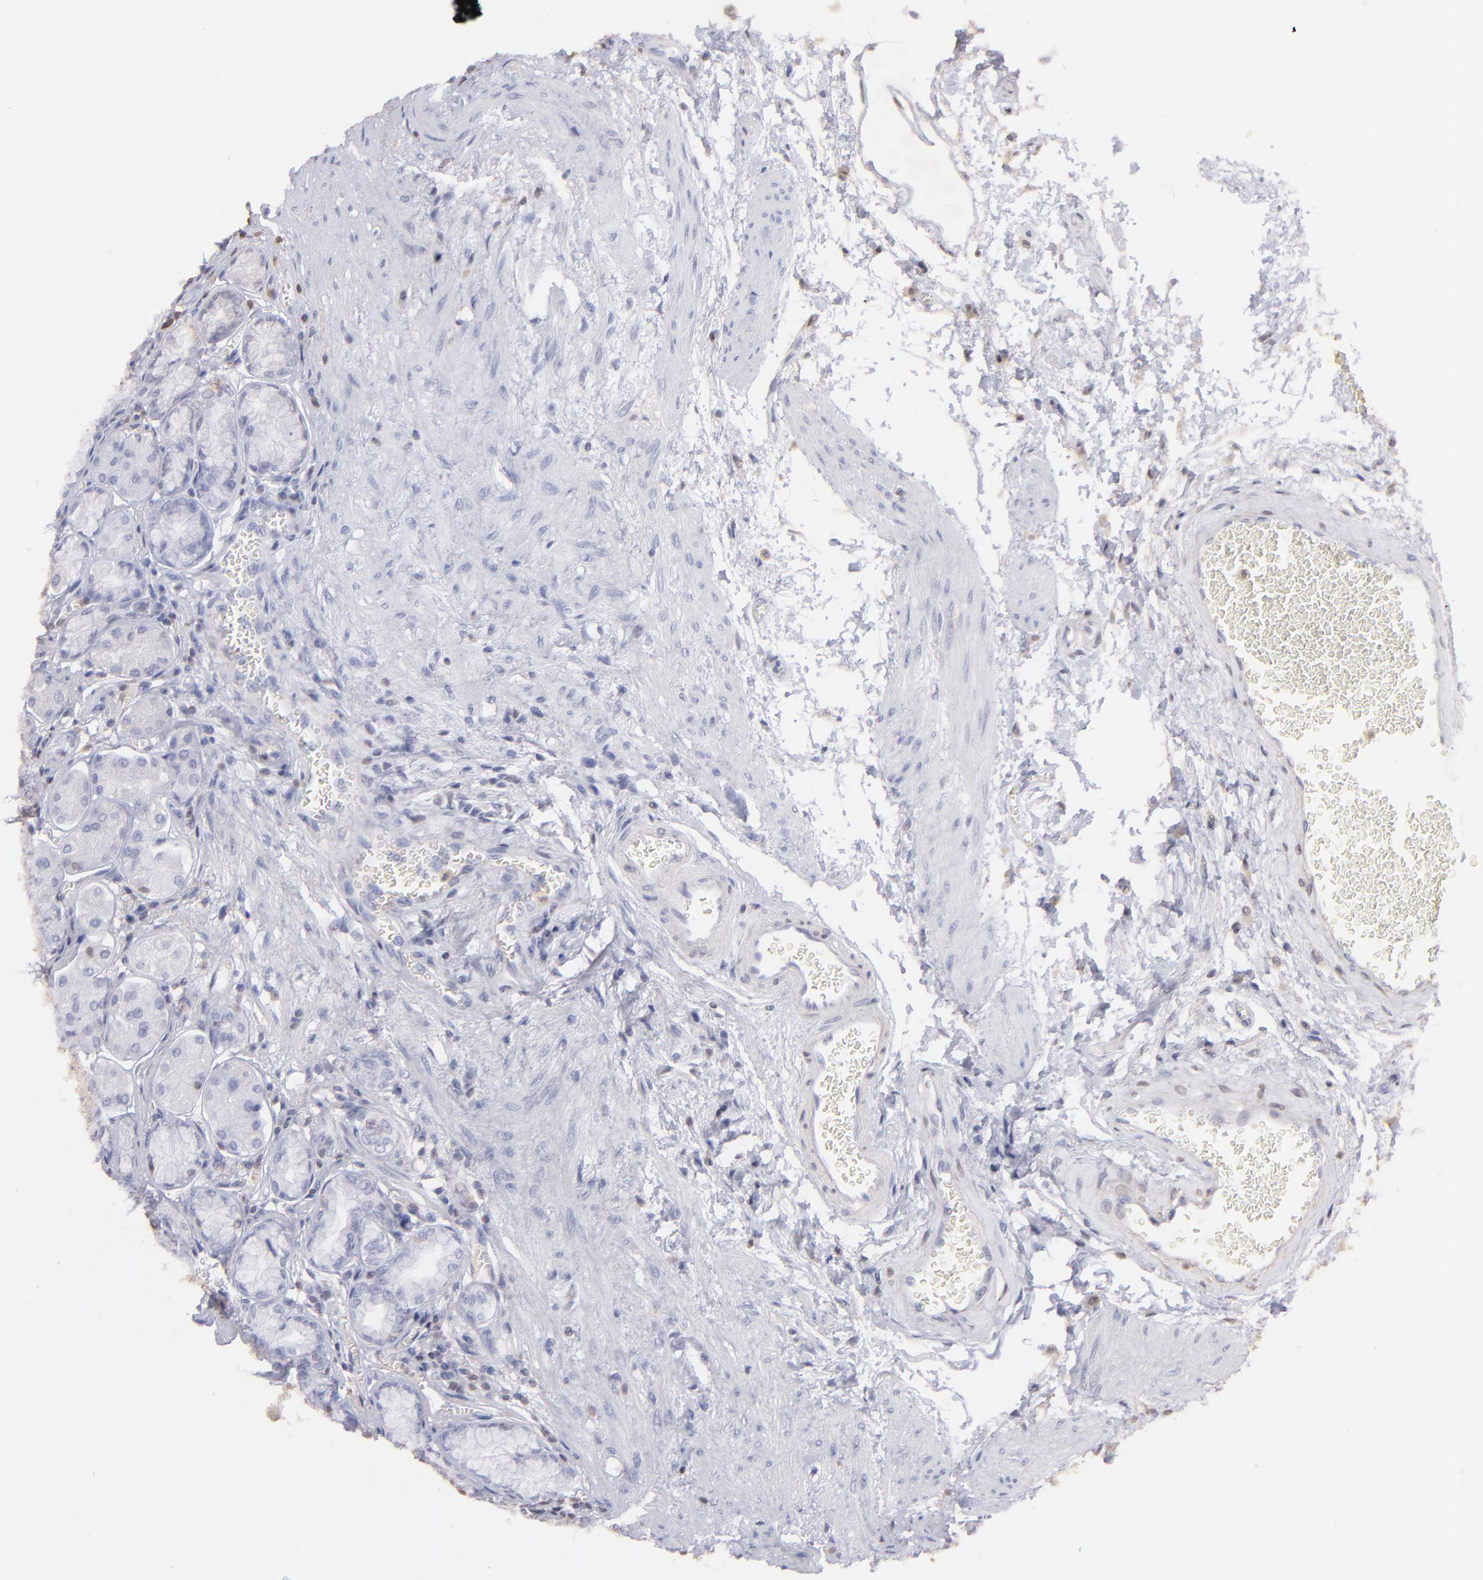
{"staining": {"intensity": "negative", "quantity": "none", "location": "none"}, "tissue": "stomach", "cell_type": "Glandular cells", "image_type": "normal", "snomed": [{"axis": "morphology", "description": "Normal tissue, NOS"}, {"axis": "topography", "description": "Stomach"}, {"axis": "topography", "description": "Stomach, lower"}], "caption": "The photomicrograph demonstrates no staining of glandular cells in normal stomach.", "gene": "S100A2", "patient": {"sex": "male", "age": 76}}